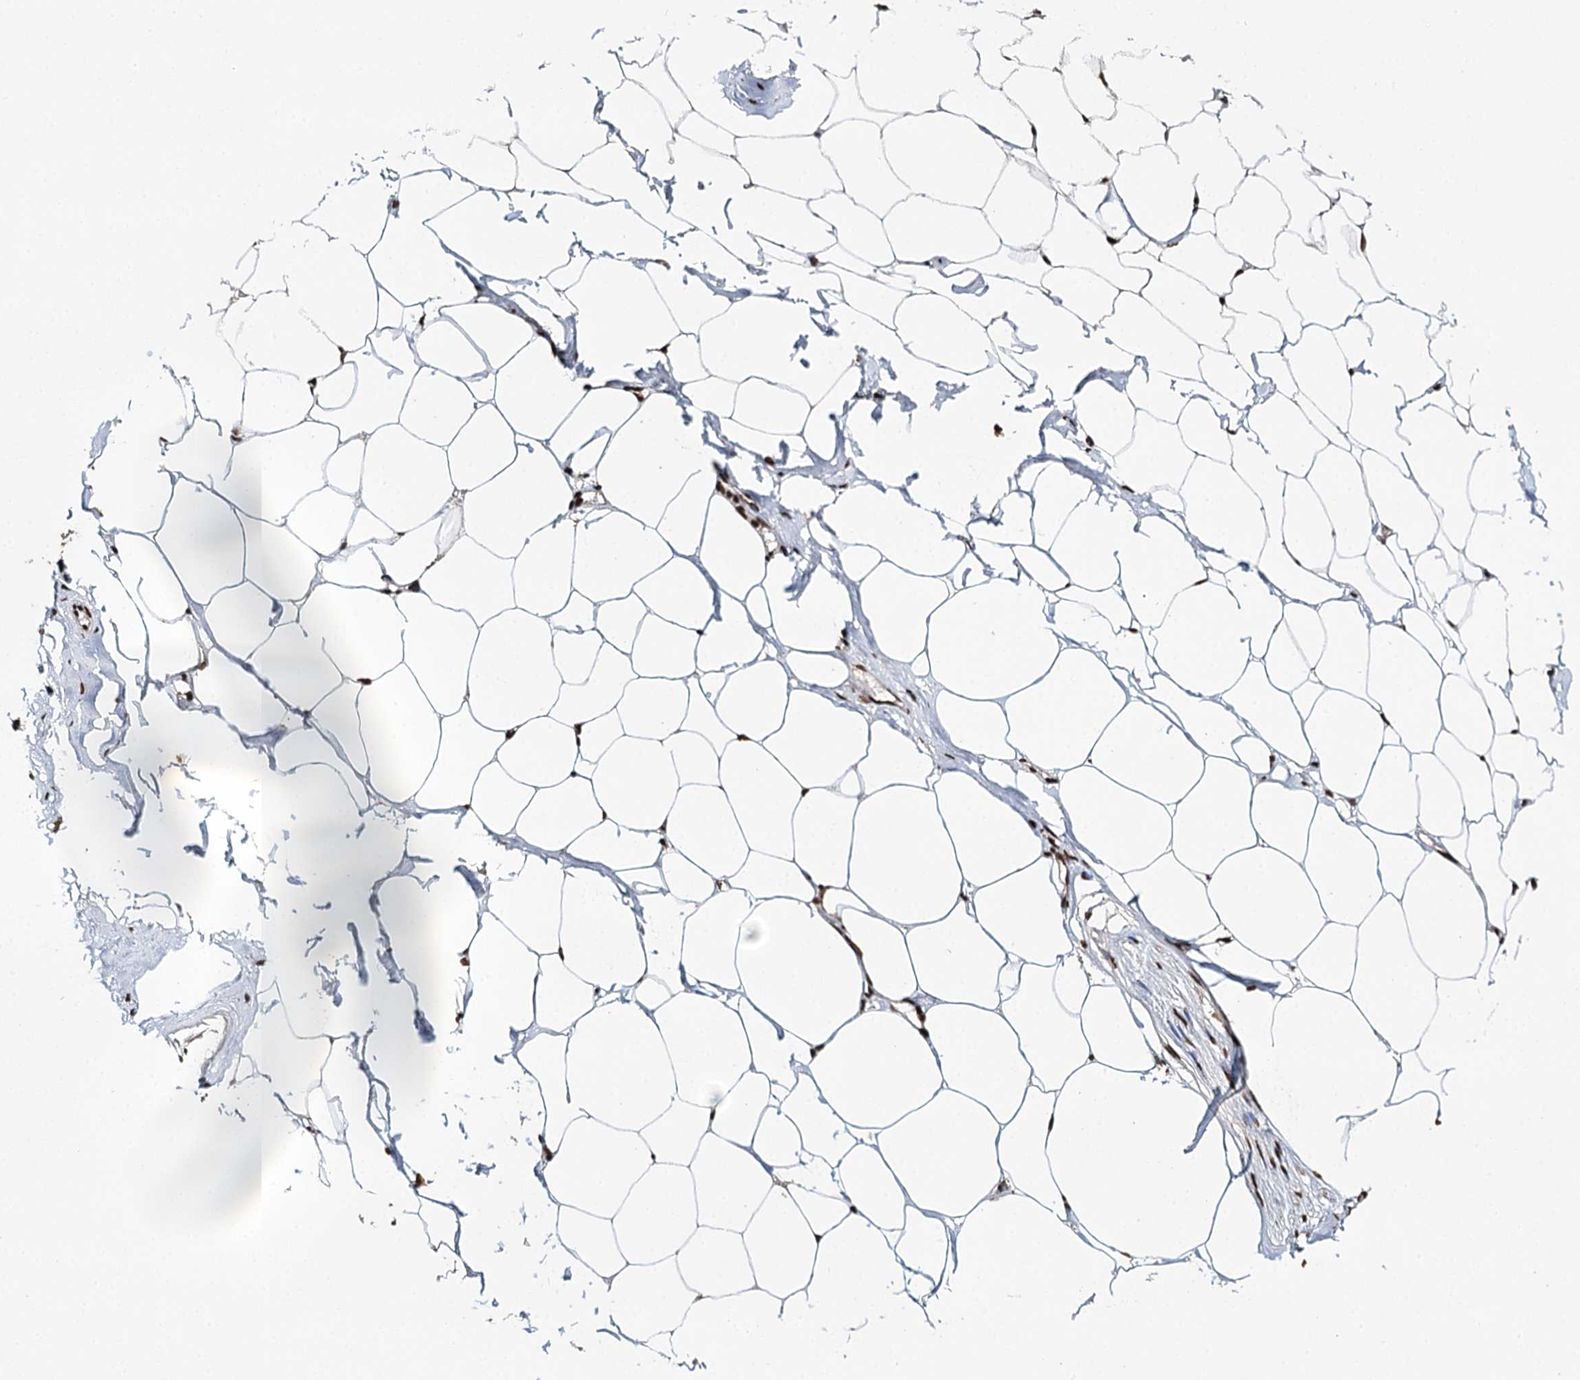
{"staining": {"intensity": "strong", "quantity": ">75%", "location": "nuclear"}, "tissue": "adipose tissue", "cell_type": "Adipocytes", "image_type": "normal", "snomed": [{"axis": "morphology", "description": "Normal tissue, NOS"}, {"axis": "morphology", "description": "Adenocarcinoma, Low grade"}, {"axis": "topography", "description": "Prostate"}, {"axis": "topography", "description": "Peripheral nerve tissue"}], "caption": "Immunohistochemical staining of unremarkable adipose tissue exhibits >75% levels of strong nuclear protein staining in approximately >75% of adipocytes.", "gene": "RPS27A", "patient": {"sex": "male", "age": 63}}